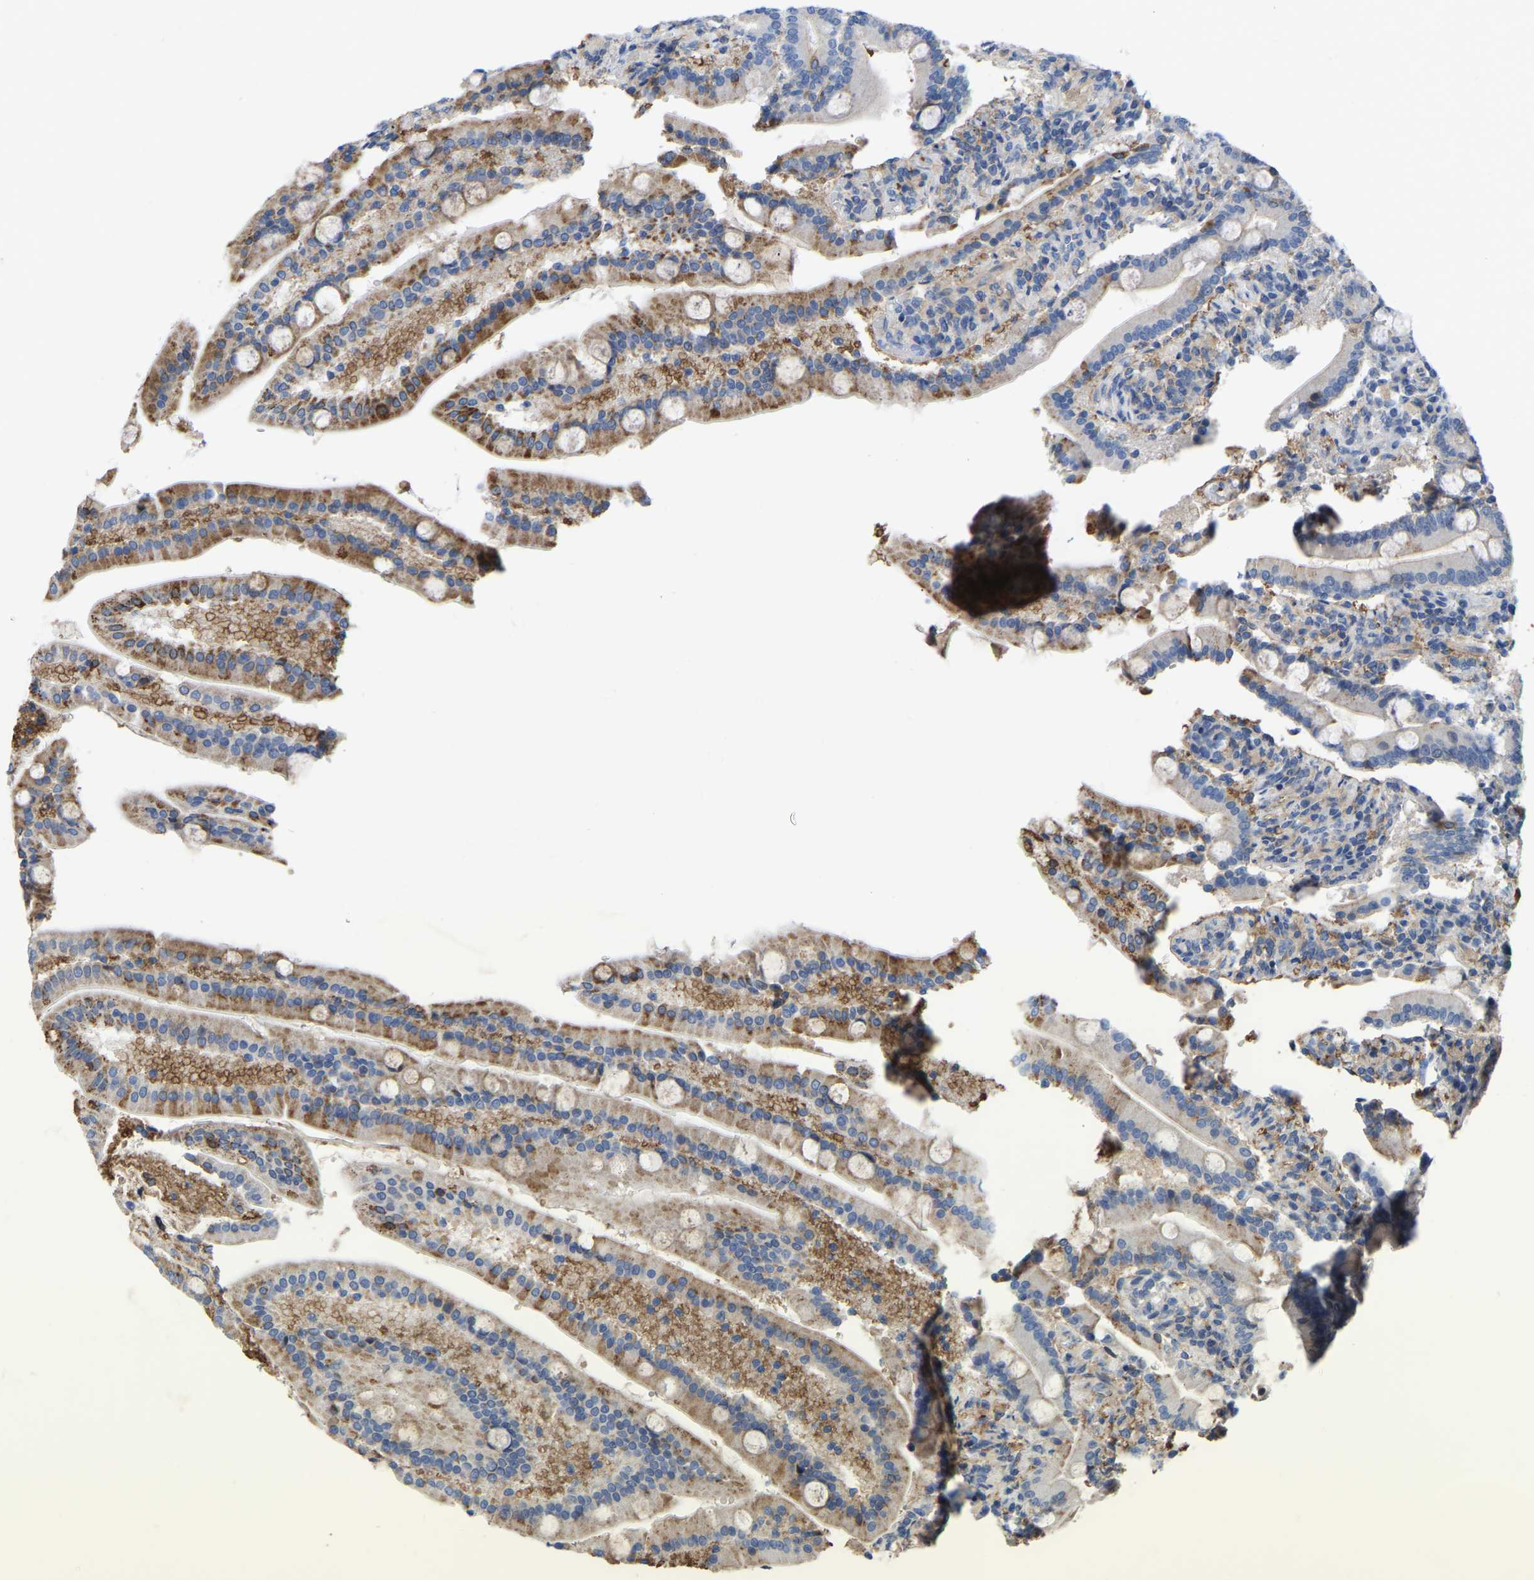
{"staining": {"intensity": "moderate", "quantity": "25%-75%", "location": "cytoplasmic/membranous"}, "tissue": "duodenum", "cell_type": "Glandular cells", "image_type": "normal", "snomed": [{"axis": "morphology", "description": "Normal tissue, NOS"}, {"axis": "topography", "description": "Duodenum"}], "caption": "An immunohistochemistry micrograph of unremarkable tissue is shown. Protein staining in brown labels moderate cytoplasmic/membranous positivity in duodenum within glandular cells.", "gene": "ZNF449", "patient": {"sex": "male", "age": 54}}